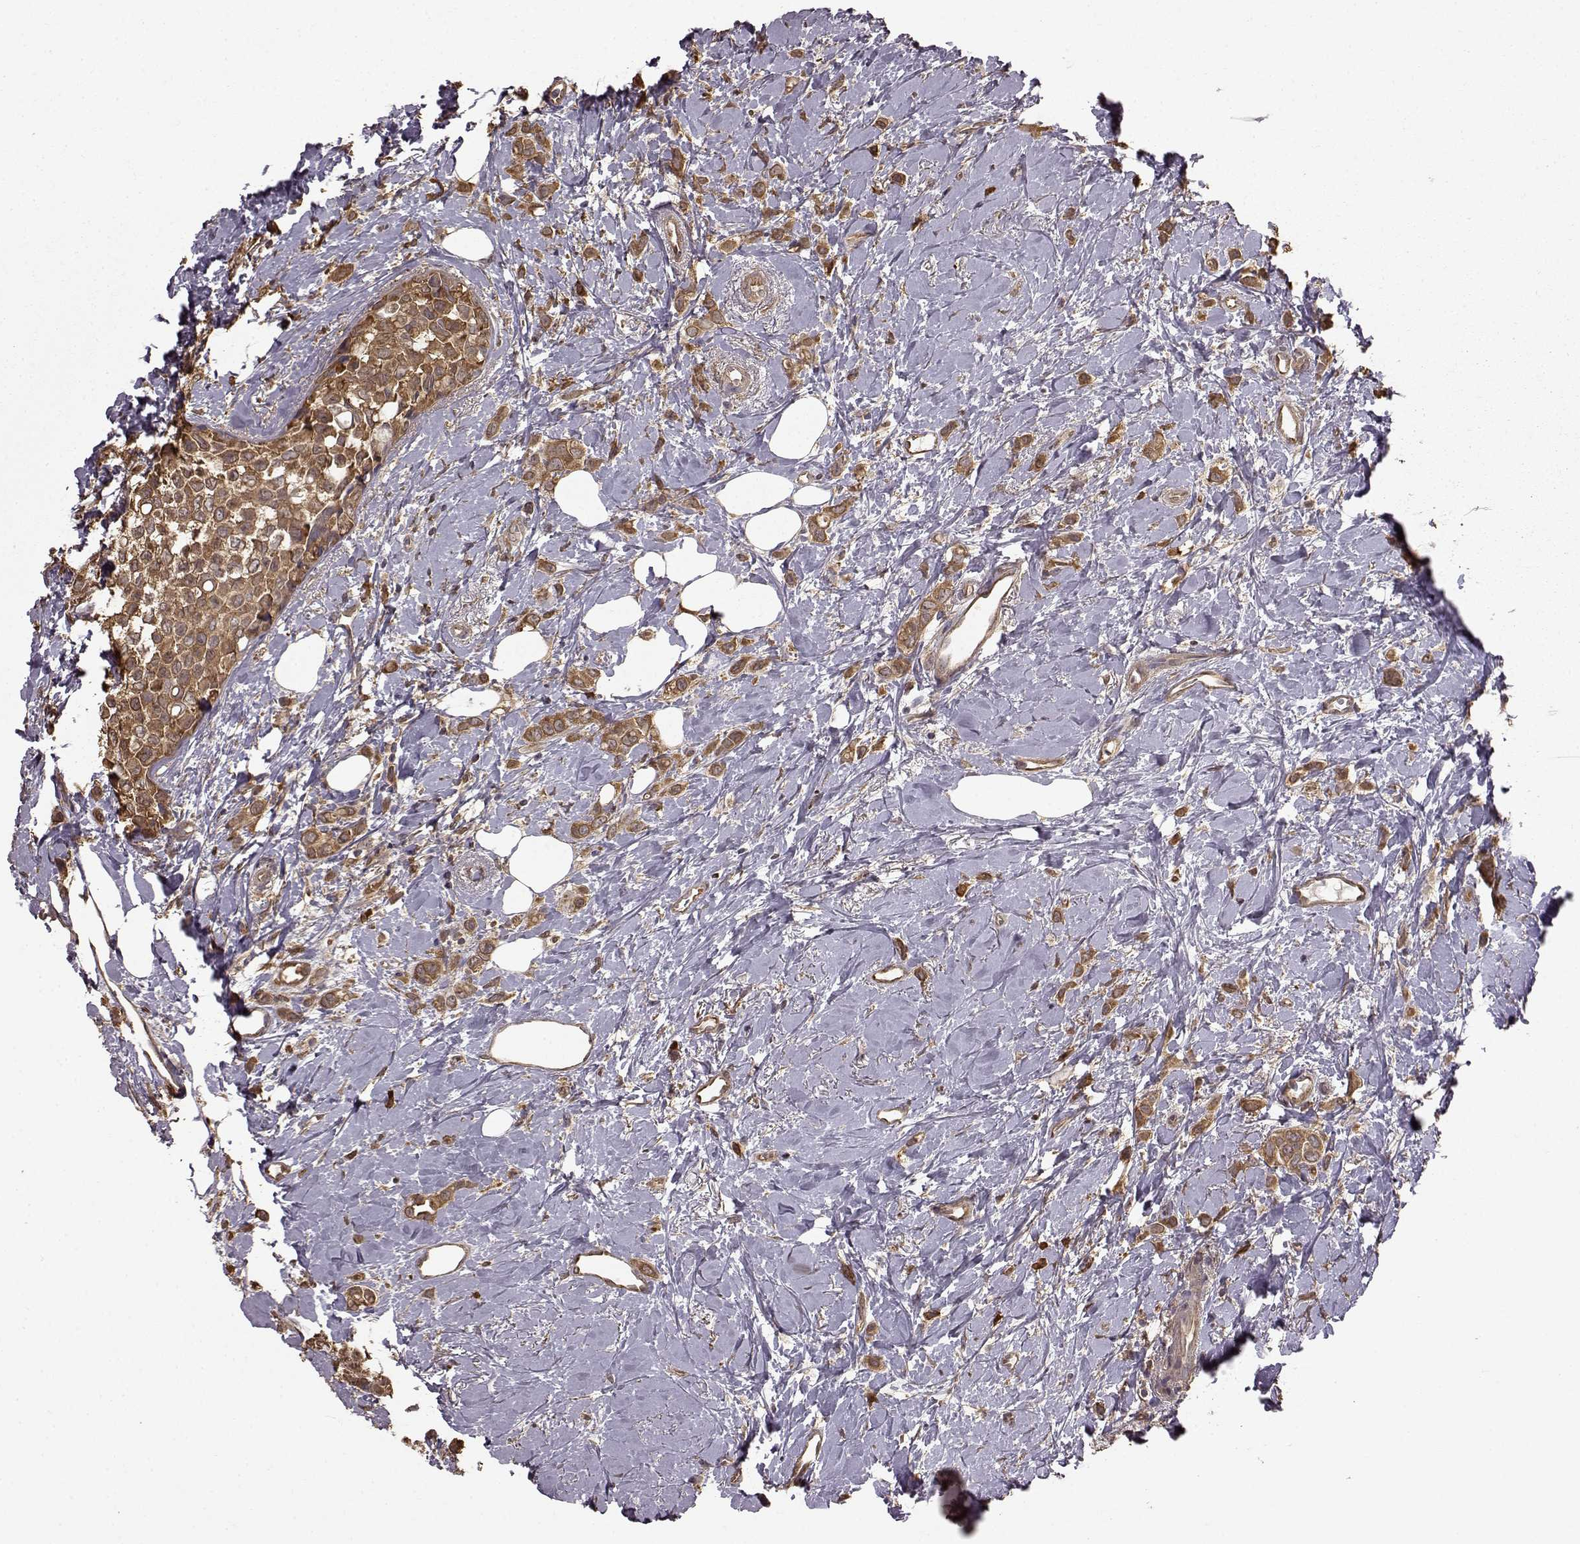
{"staining": {"intensity": "strong", "quantity": ">75%", "location": "cytoplasmic/membranous"}, "tissue": "breast cancer", "cell_type": "Tumor cells", "image_type": "cancer", "snomed": [{"axis": "morphology", "description": "Lobular carcinoma"}, {"axis": "topography", "description": "Breast"}], "caption": "There is high levels of strong cytoplasmic/membranous positivity in tumor cells of lobular carcinoma (breast), as demonstrated by immunohistochemical staining (brown color).", "gene": "NME1-NME2", "patient": {"sex": "female", "age": 66}}